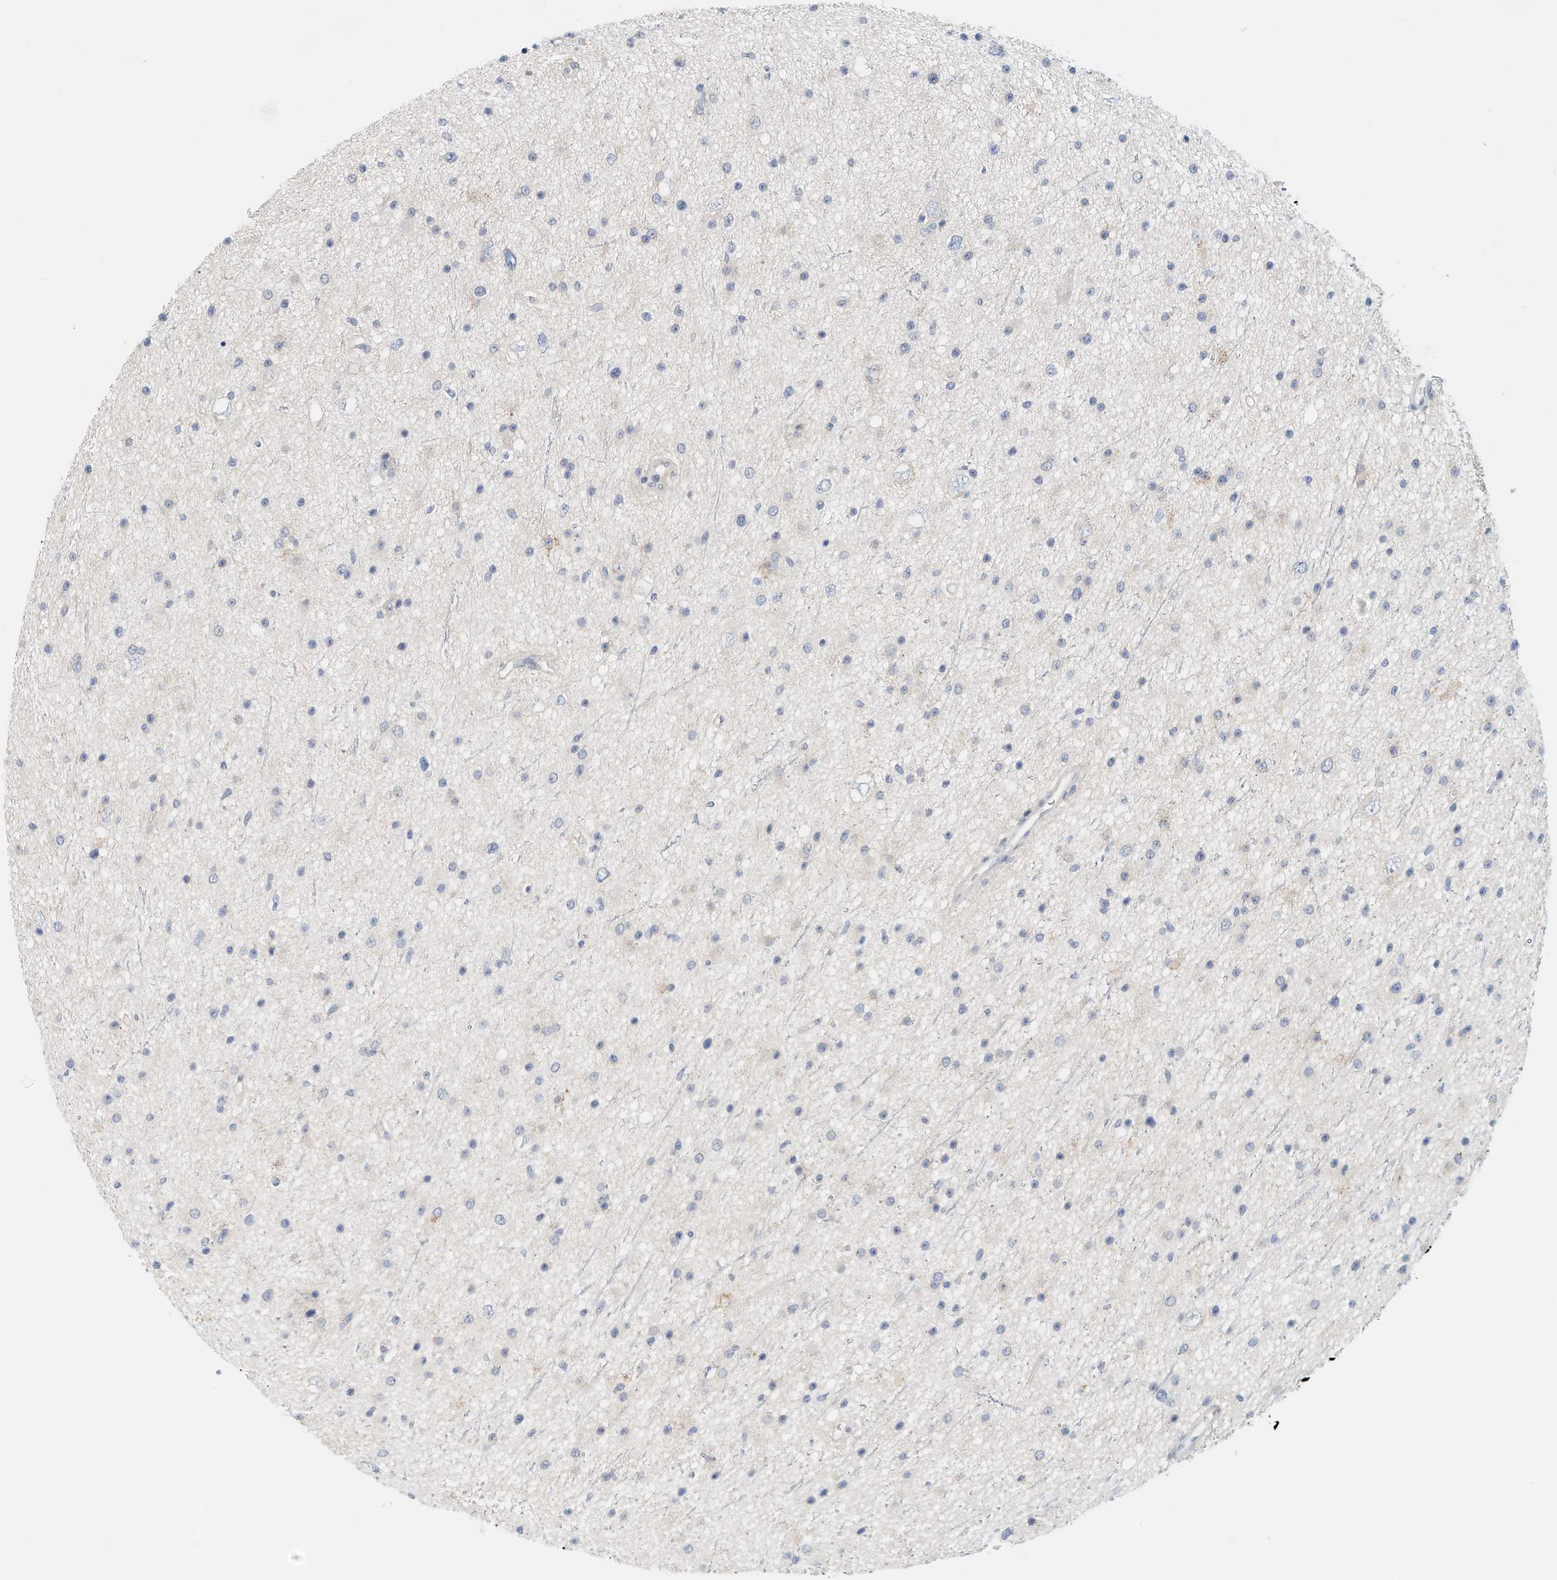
{"staining": {"intensity": "negative", "quantity": "none", "location": "none"}, "tissue": "glioma", "cell_type": "Tumor cells", "image_type": "cancer", "snomed": [{"axis": "morphology", "description": "Glioma, malignant, Low grade"}, {"axis": "topography", "description": "Cerebral cortex"}], "caption": "High power microscopy photomicrograph of an immunohistochemistry micrograph of glioma, revealing no significant staining in tumor cells. (Stains: DAB immunohistochemistry (IHC) with hematoxylin counter stain, Microscopy: brightfield microscopy at high magnification).", "gene": "ARHGAP28", "patient": {"sex": "female", "age": 39}}